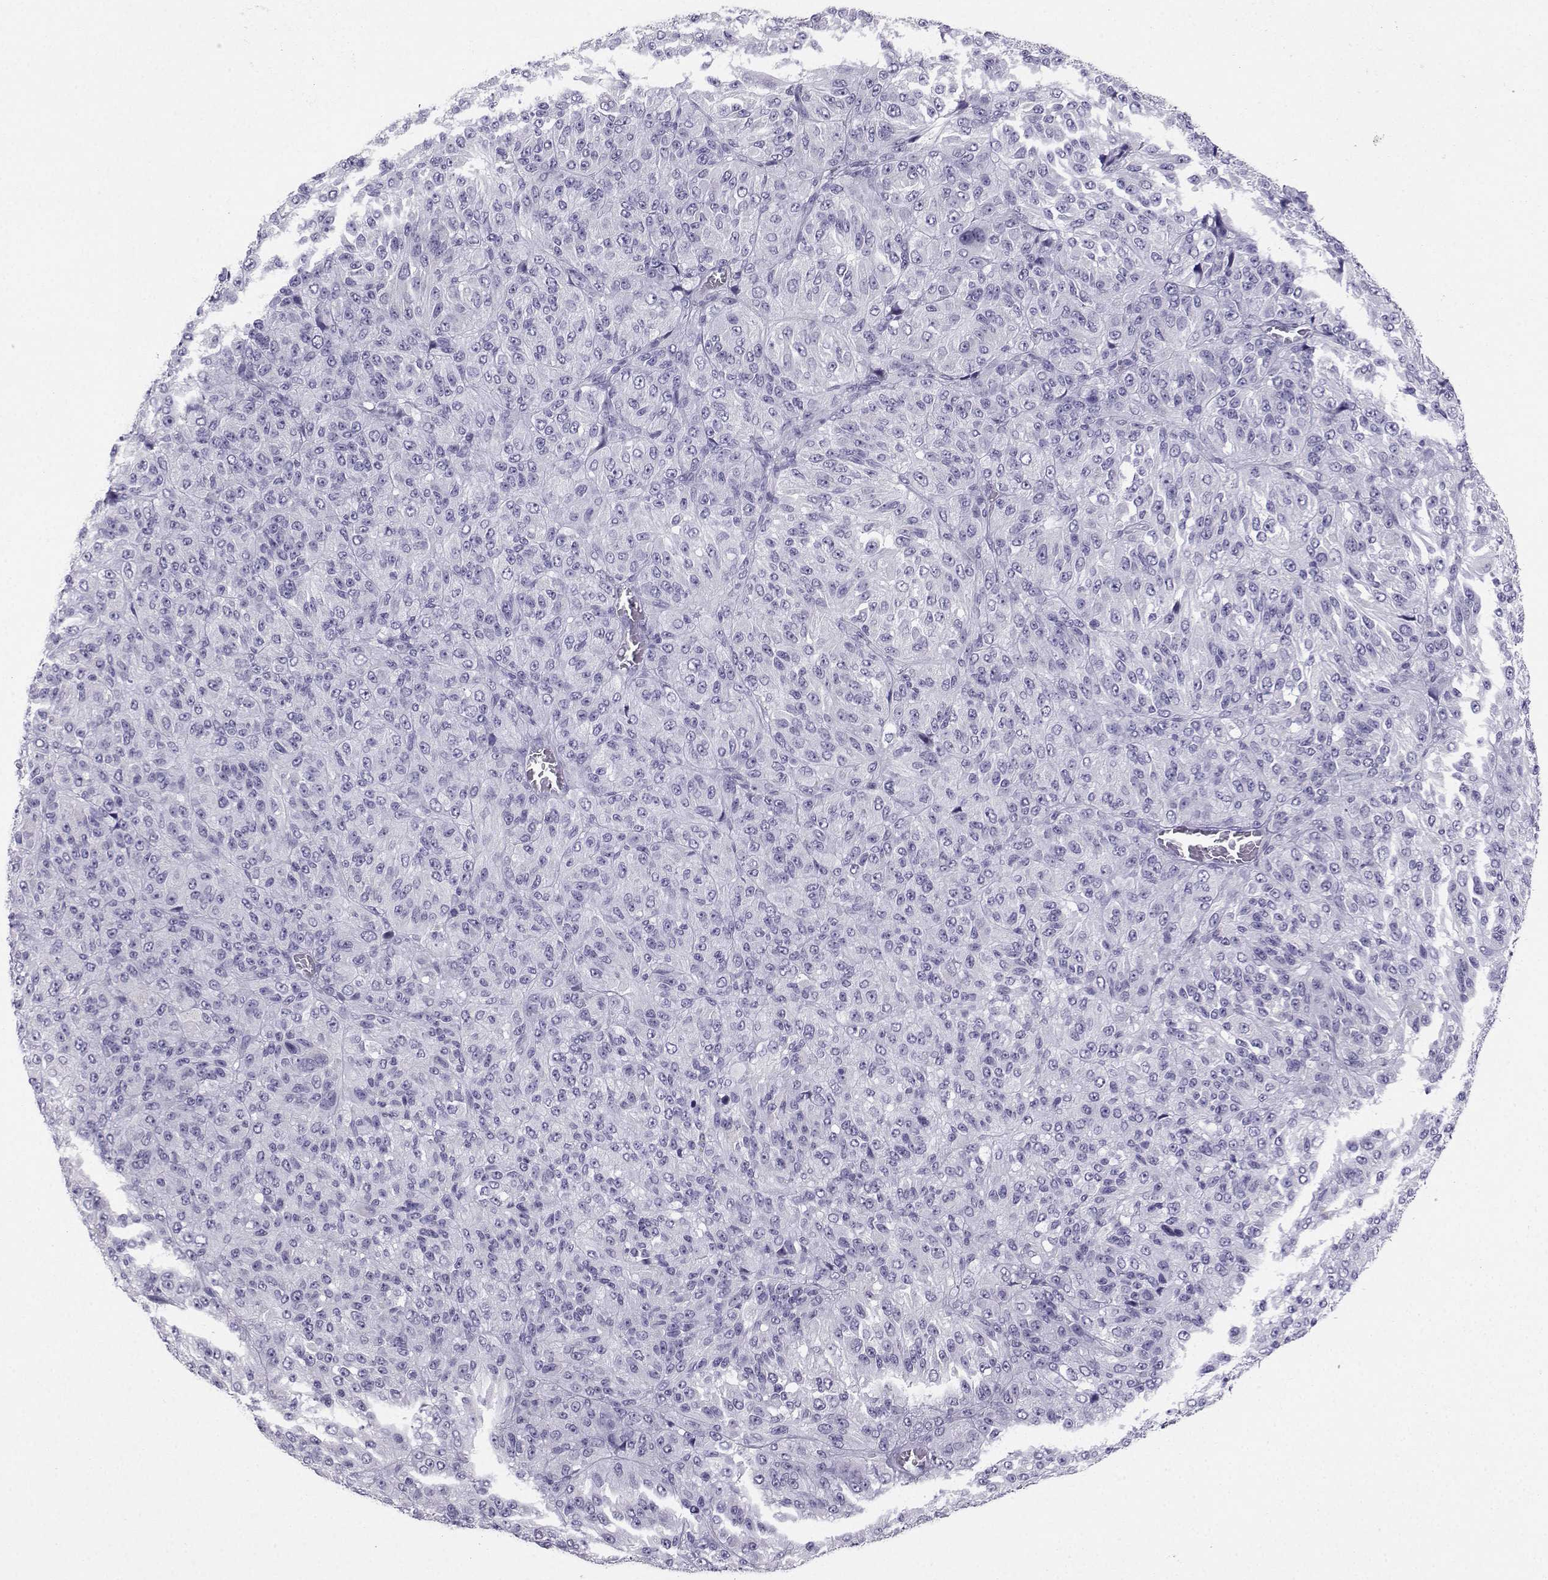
{"staining": {"intensity": "negative", "quantity": "none", "location": "none"}, "tissue": "melanoma", "cell_type": "Tumor cells", "image_type": "cancer", "snomed": [{"axis": "morphology", "description": "Malignant melanoma, Metastatic site"}, {"axis": "topography", "description": "Brain"}], "caption": "The histopathology image displays no significant expression in tumor cells of malignant melanoma (metastatic site).", "gene": "NEFL", "patient": {"sex": "female", "age": 56}}